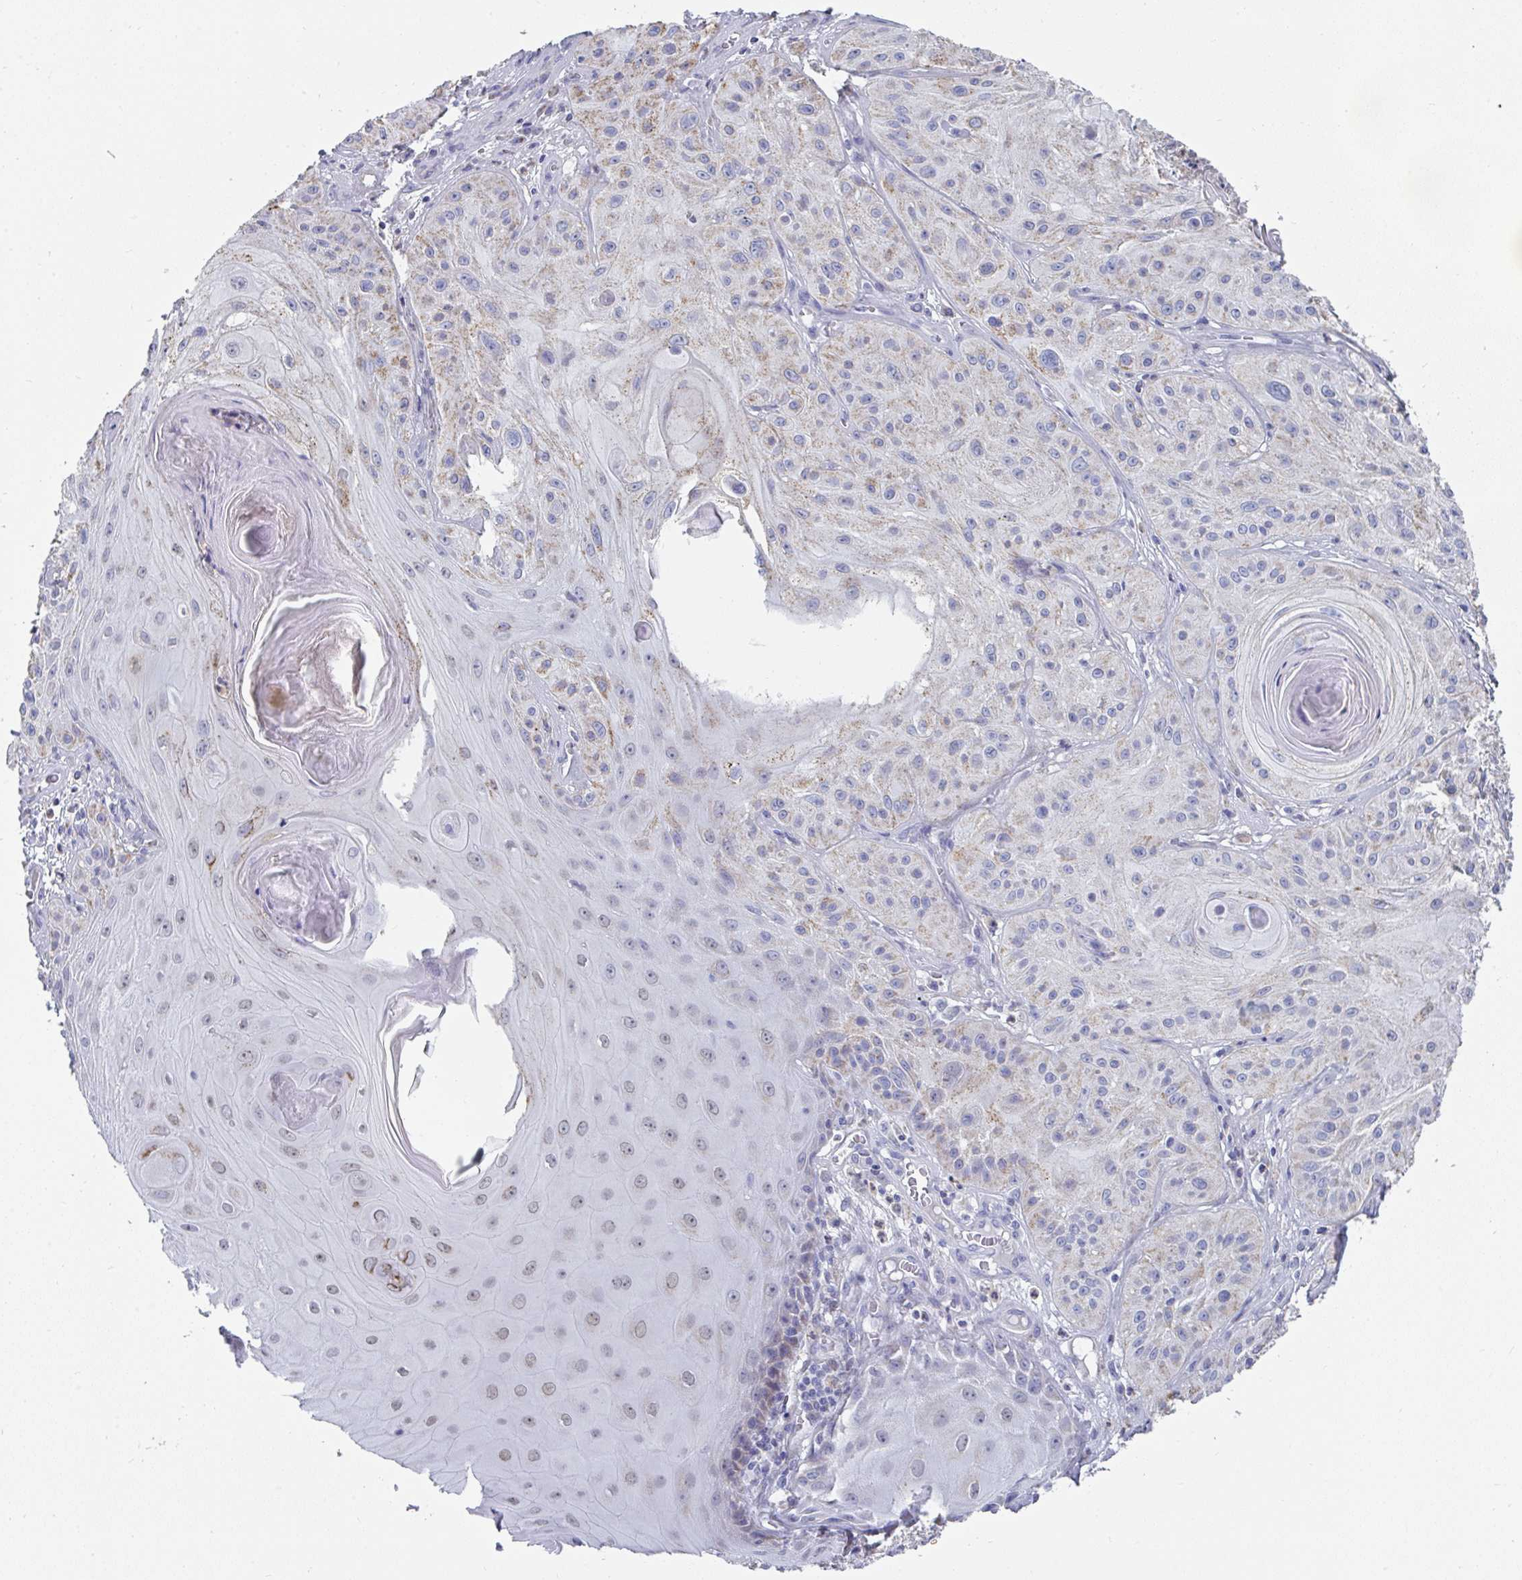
{"staining": {"intensity": "weak", "quantity": "25%-75%", "location": "cytoplasmic/membranous"}, "tissue": "skin cancer", "cell_type": "Tumor cells", "image_type": "cancer", "snomed": [{"axis": "morphology", "description": "Squamous cell carcinoma, NOS"}, {"axis": "topography", "description": "Skin"}], "caption": "Human skin squamous cell carcinoma stained with a protein marker displays weak staining in tumor cells.", "gene": "MGAM2", "patient": {"sex": "male", "age": 85}}